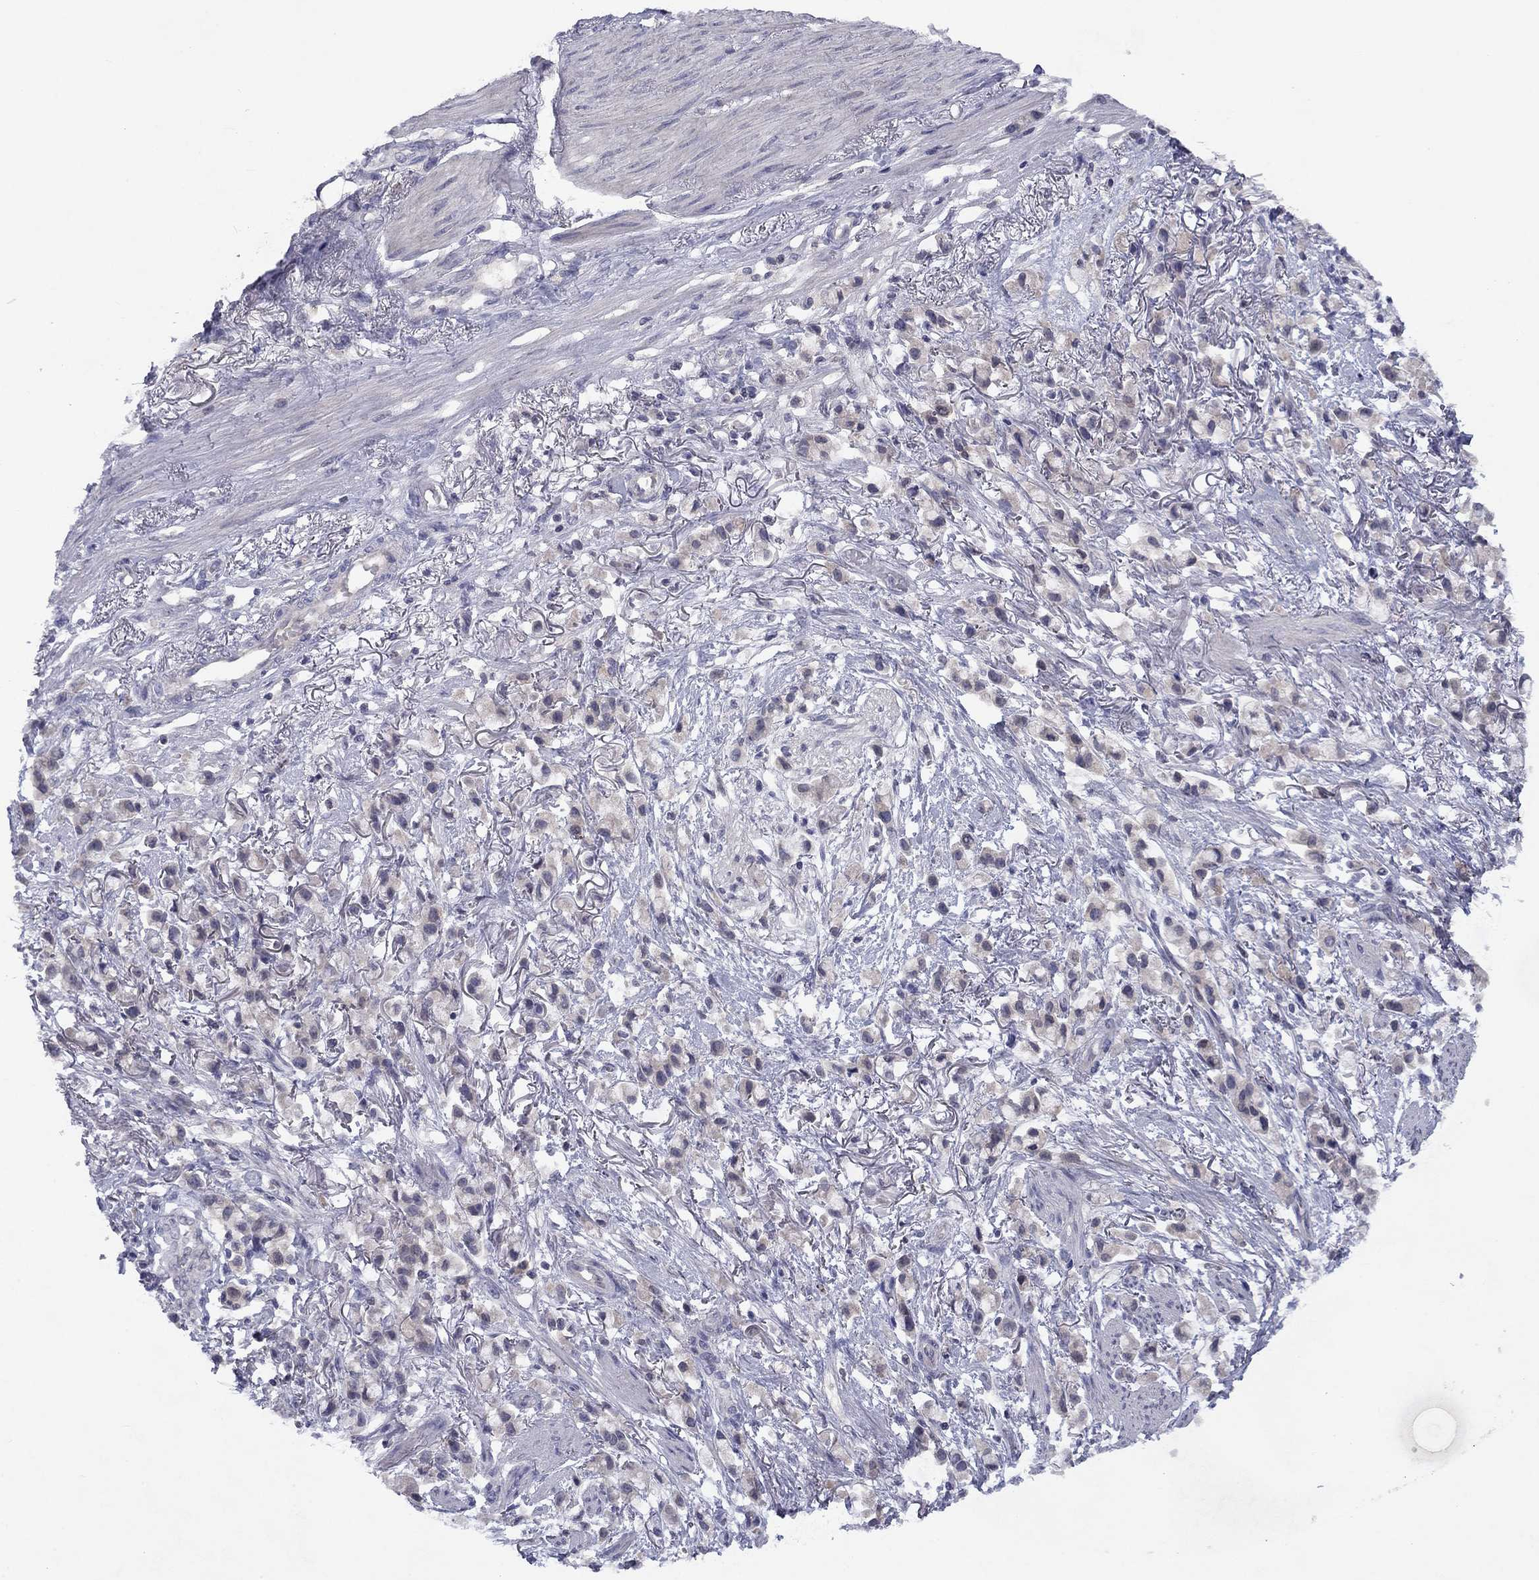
{"staining": {"intensity": "negative", "quantity": "none", "location": "none"}, "tissue": "stomach cancer", "cell_type": "Tumor cells", "image_type": "cancer", "snomed": [{"axis": "morphology", "description": "Adenocarcinoma, NOS"}, {"axis": "topography", "description": "Stomach"}], "caption": "High magnification brightfield microscopy of stomach cancer stained with DAB (brown) and counterstained with hematoxylin (blue): tumor cells show no significant expression.", "gene": "CACNA1A", "patient": {"sex": "female", "age": 81}}